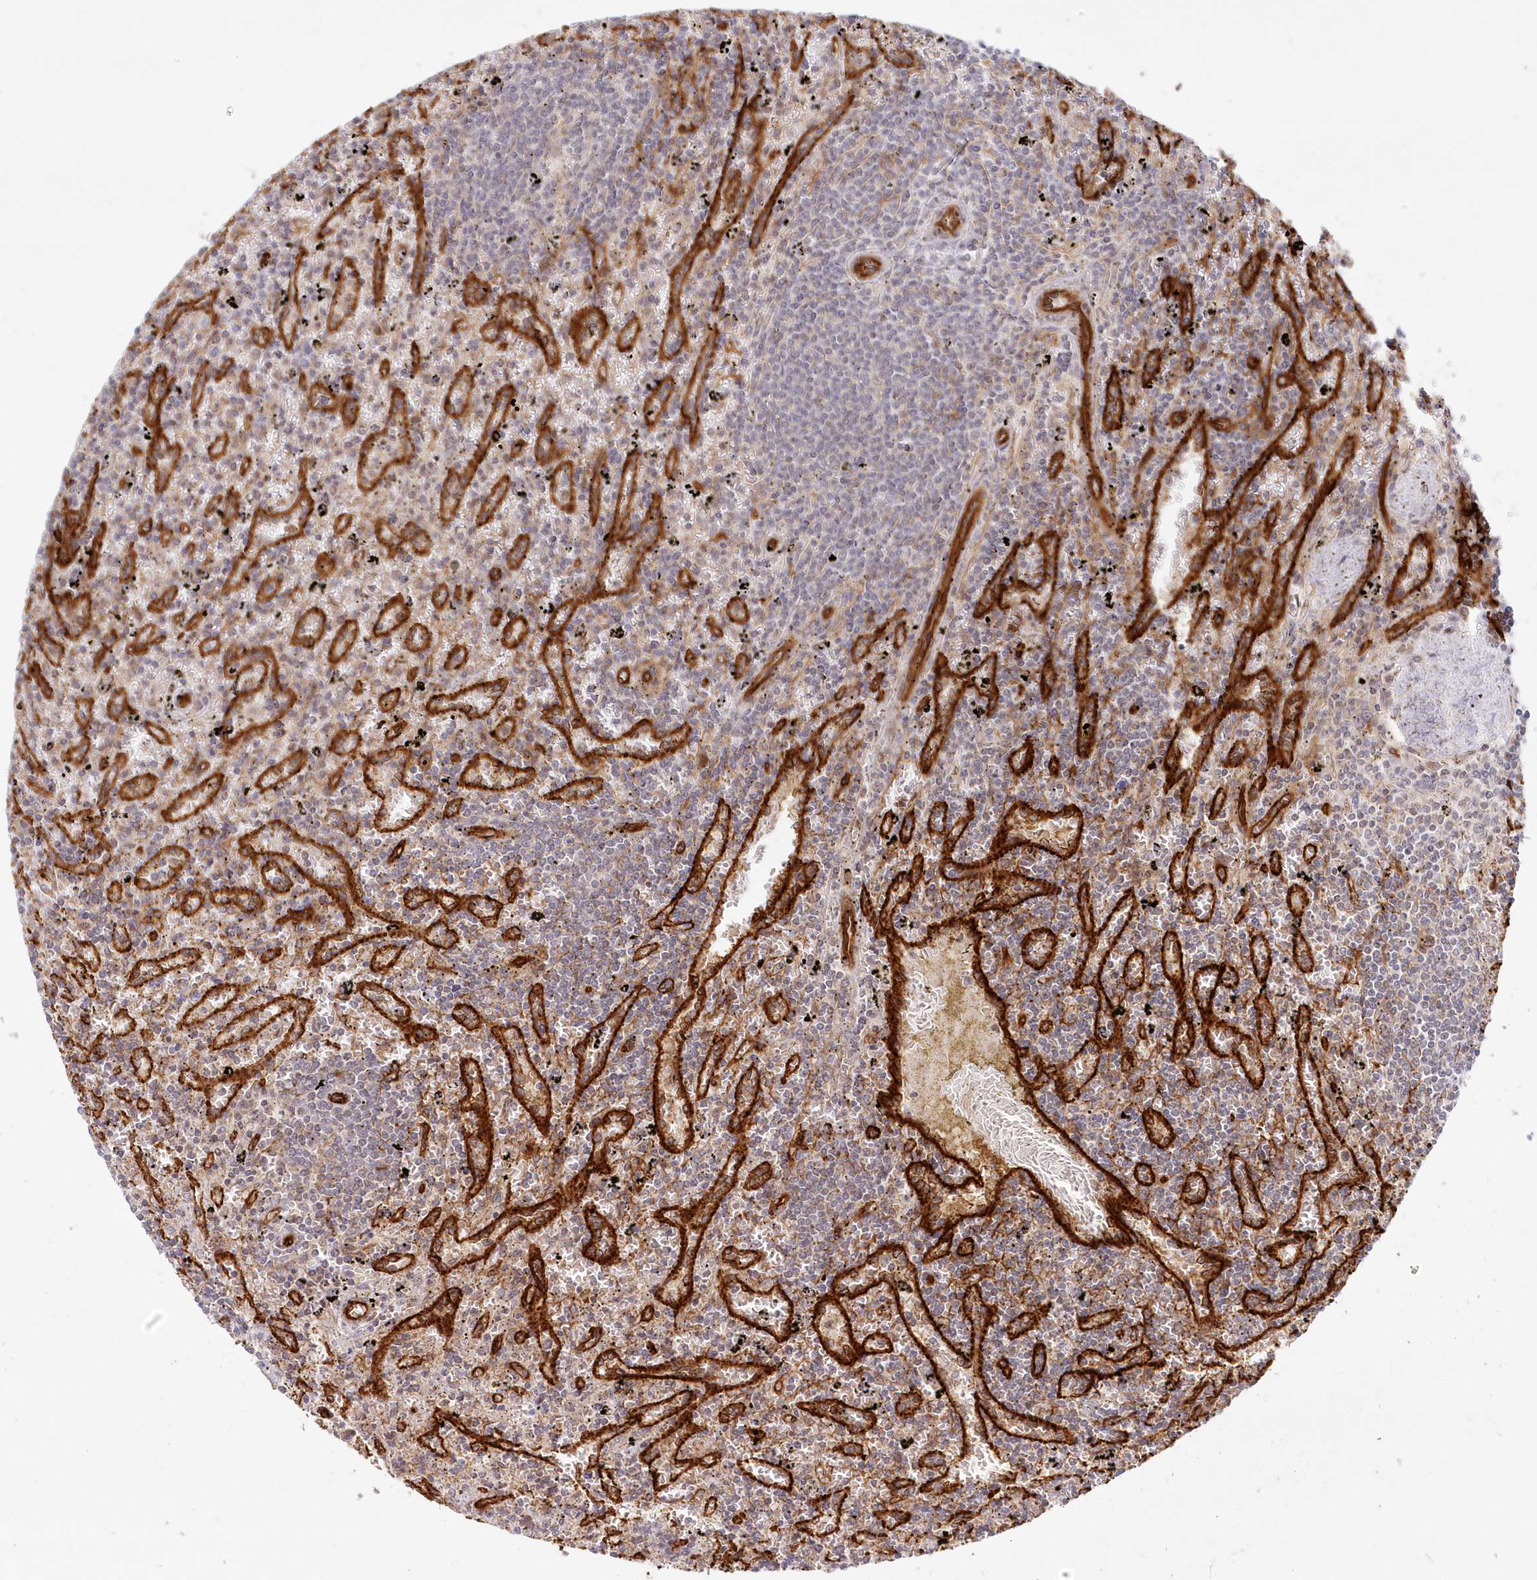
{"staining": {"intensity": "negative", "quantity": "none", "location": "none"}, "tissue": "lymphoma", "cell_type": "Tumor cells", "image_type": "cancer", "snomed": [{"axis": "morphology", "description": "Malignant lymphoma, non-Hodgkin's type, Low grade"}, {"axis": "topography", "description": "Spleen"}], "caption": "Protein analysis of lymphoma demonstrates no significant staining in tumor cells.", "gene": "AFAP1L2", "patient": {"sex": "male", "age": 76}}